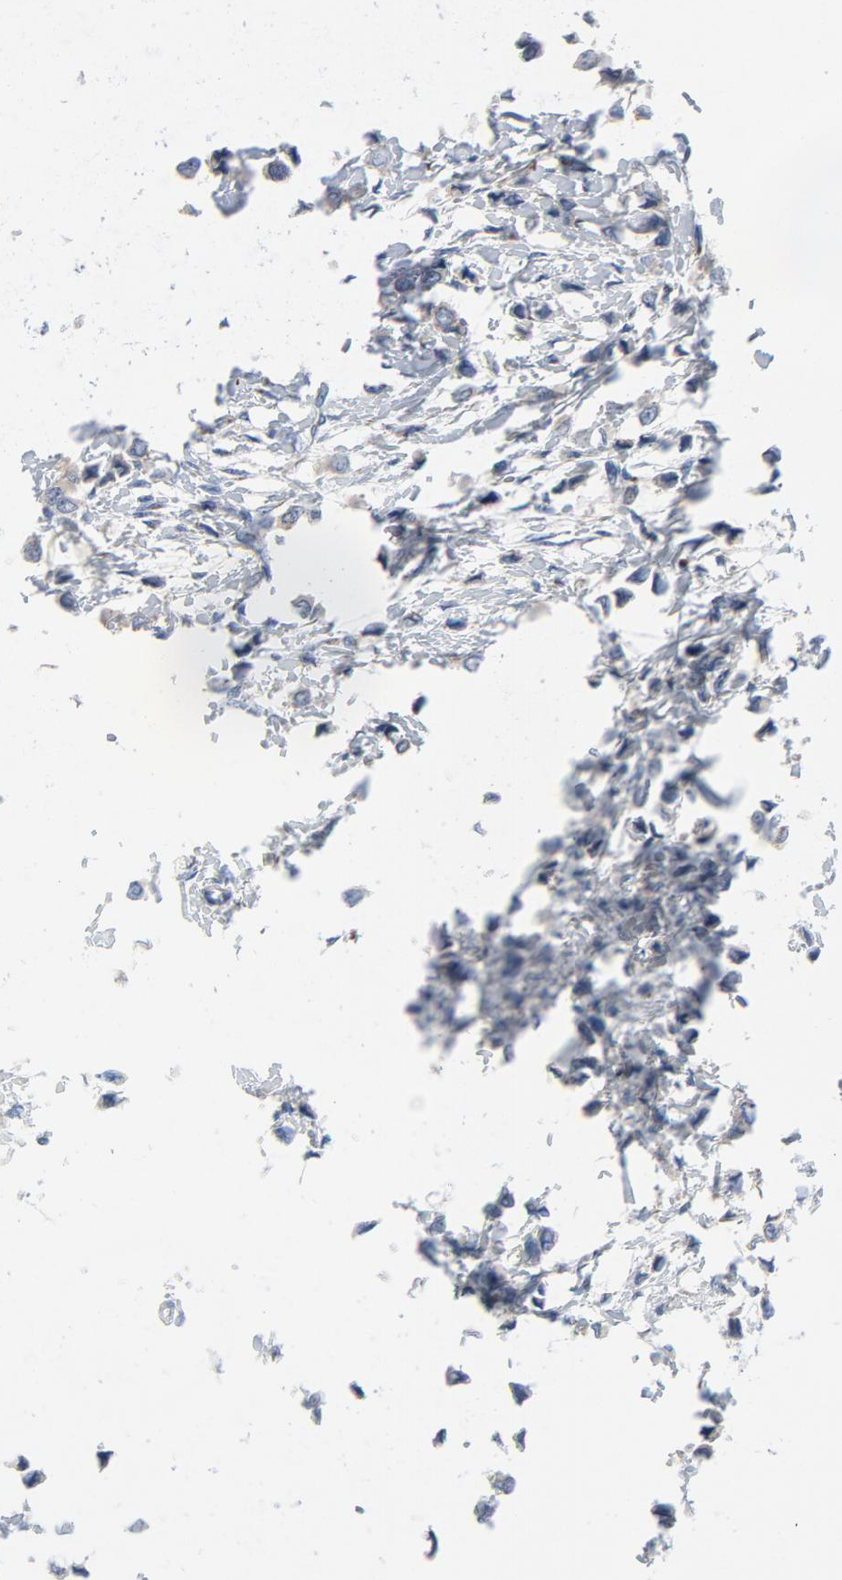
{"staining": {"intensity": "weak", "quantity": "25%-75%", "location": "cytoplasmic/membranous"}, "tissue": "breast cancer", "cell_type": "Tumor cells", "image_type": "cancer", "snomed": [{"axis": "morphology", "description": "Lobular carcinoma"}, {"axis": "topography", "description": "Breast"}], "caption": "This image shows immunohistochemistry staining of breast cancer, with low weak cytoplasmic/membranous staining in approximately 25%-75% of tumor cells.", "gene": "YIPF6", "patient": {"sex": "female", "age": 51}}